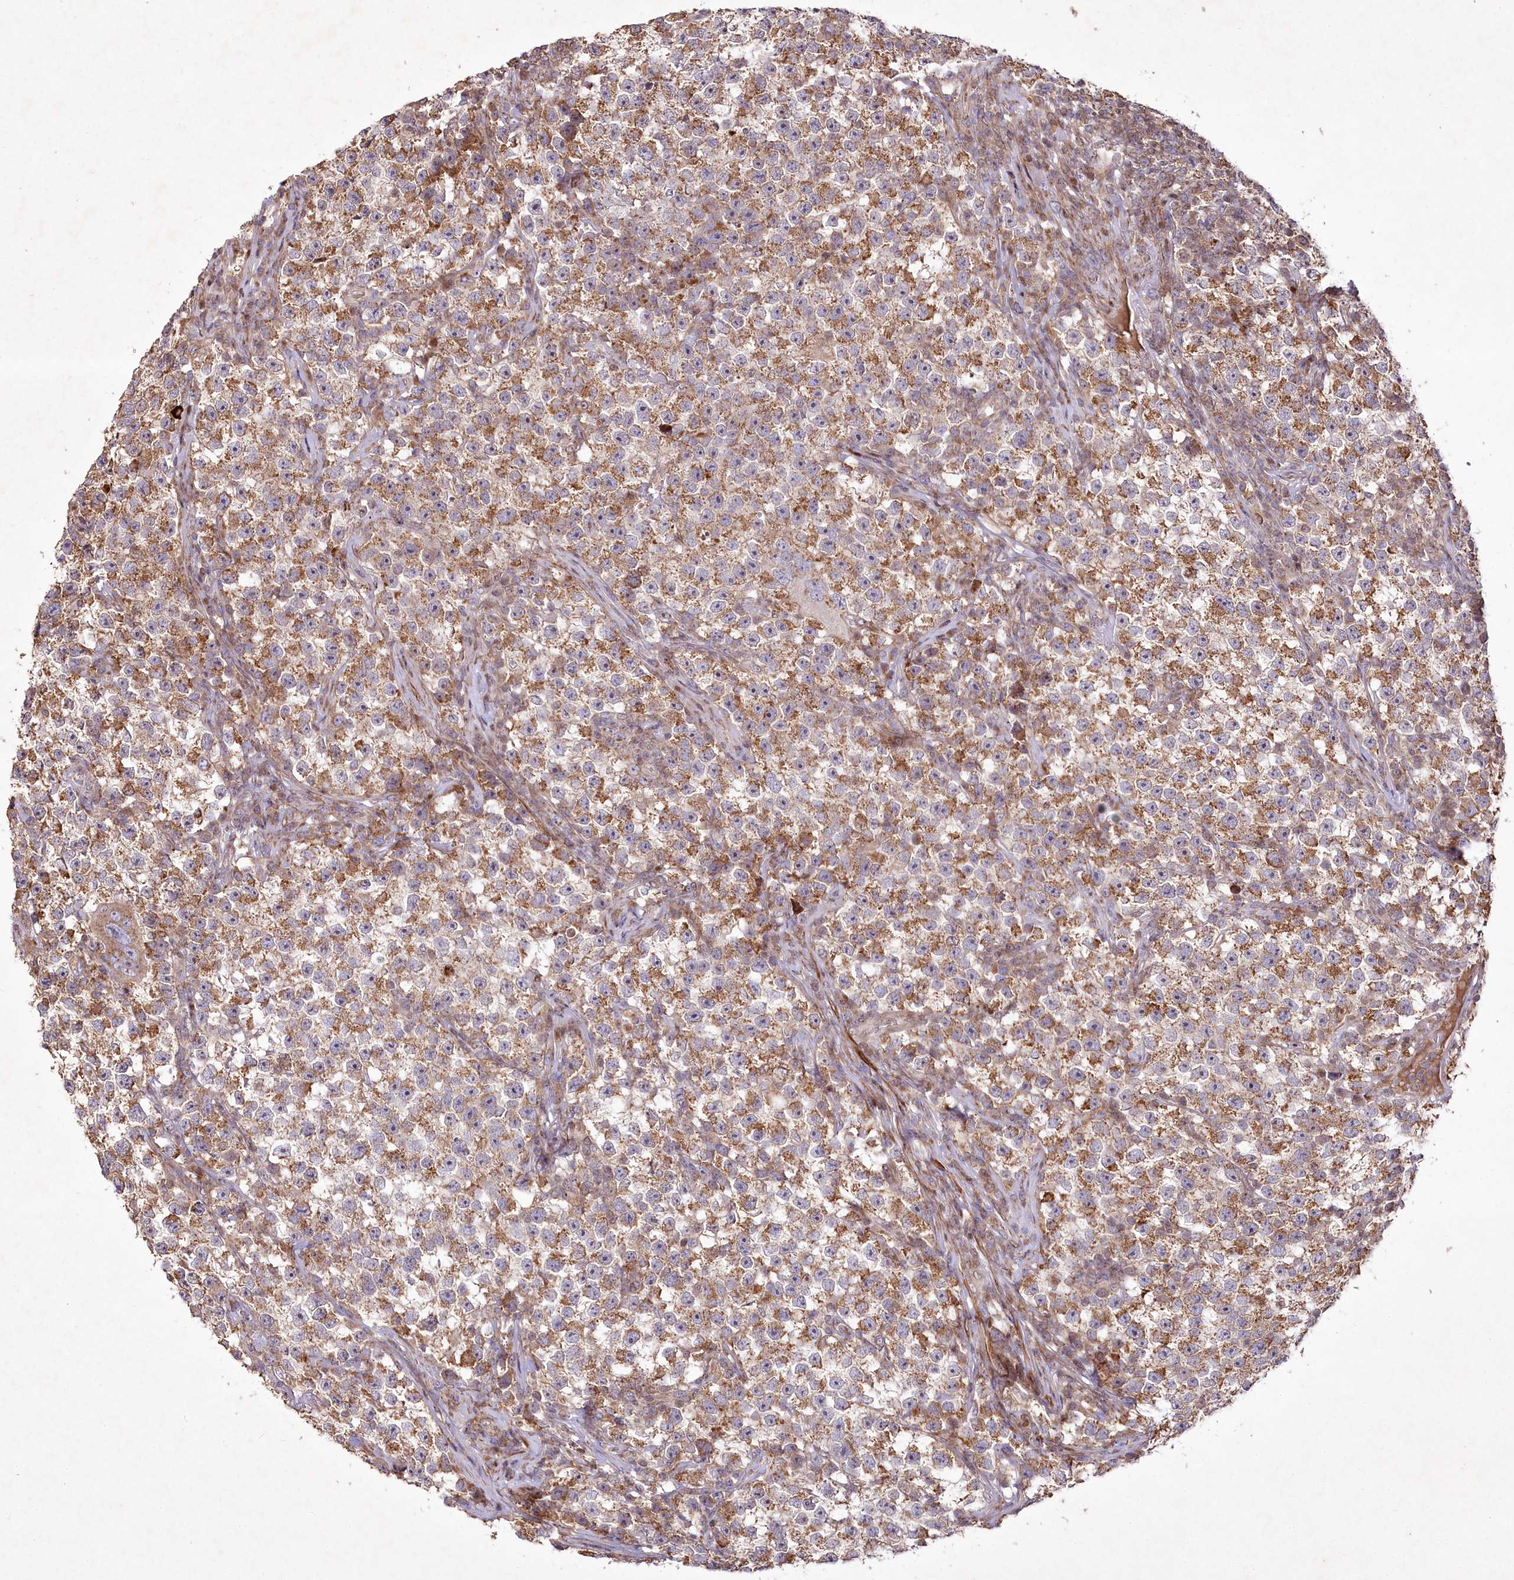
{"staining": {"intensity": "moderate", "quantity": ">75%", "location": "cytoplasmic/membranous"}, "tissue": "testis cancer", "cell_type": "Tumor cells", "image_type": "cancer", "snomed": [{"axis": "morphology", "description": "Seminoma, NOS"}, {"axis": "topography", "description": "Testis"}], "caption": "Seminoma (testis) tissue reveals moderate cytoplasmic/membranous staining in about >75% of tumor cells", "gene": "PSTK", "patient": {"sex": "male", "age": 22}}